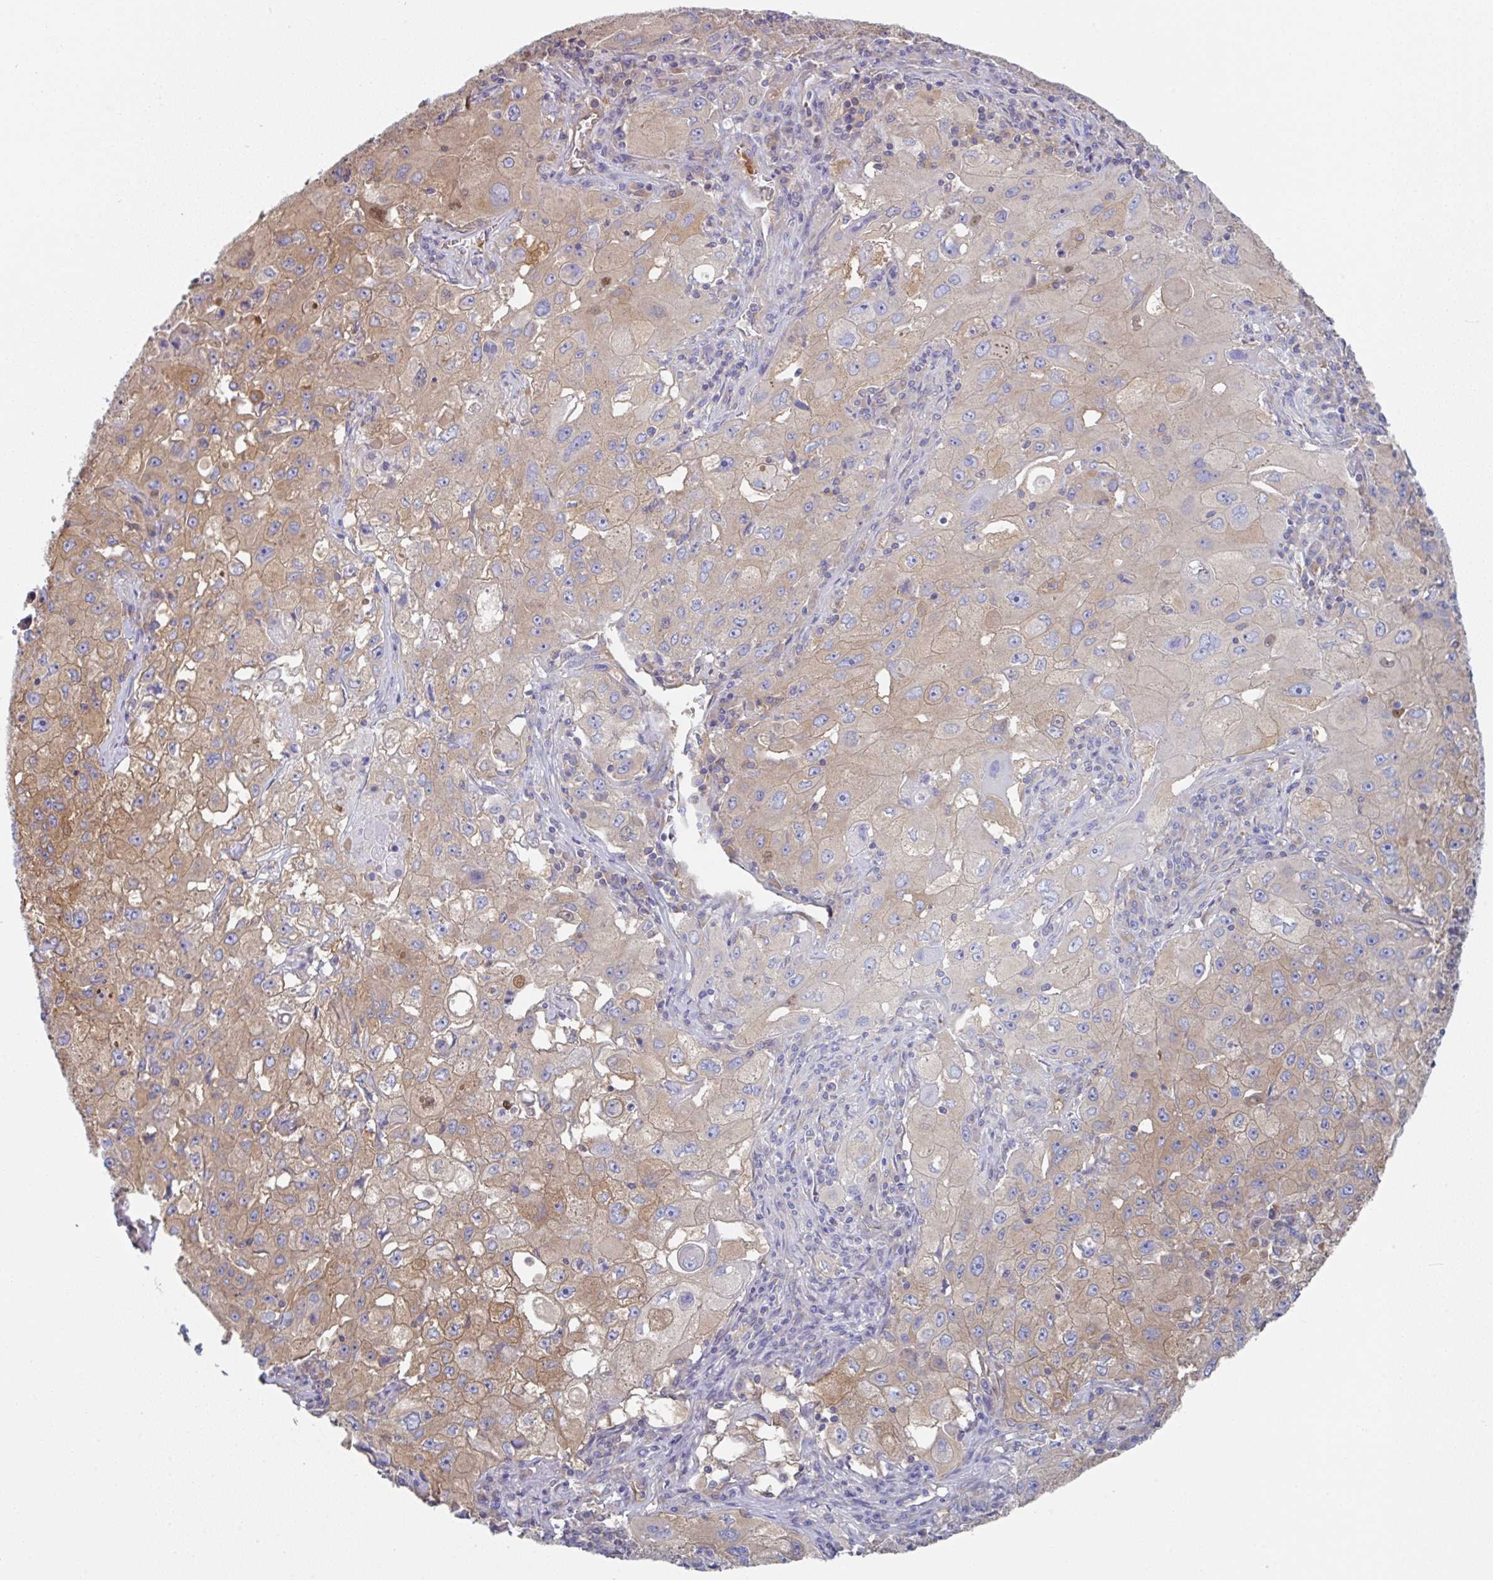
{"staining": {"intensity": "moderate", "quantity": "25%-75%", "location": "cytoplasmic/membranous"}, "tissue": "lung cancer", "cell_type": "Tumor cells", "image_type": "cancer", "snomed": [{"axis": "morphology", "description": "Squamous cell carcinoma, NOS"}, {"axis": "topography", "description": "Lung"}], "caption": "Immunohistochemical staining of lung cancer (squamous cell carcinoma) shows medium levels of moderate cytoplasmic/membranous expression in about 25%-75% of tumor cells.", "gene": "AMPD2", "patient": {"sex": "male", "age": 63}}